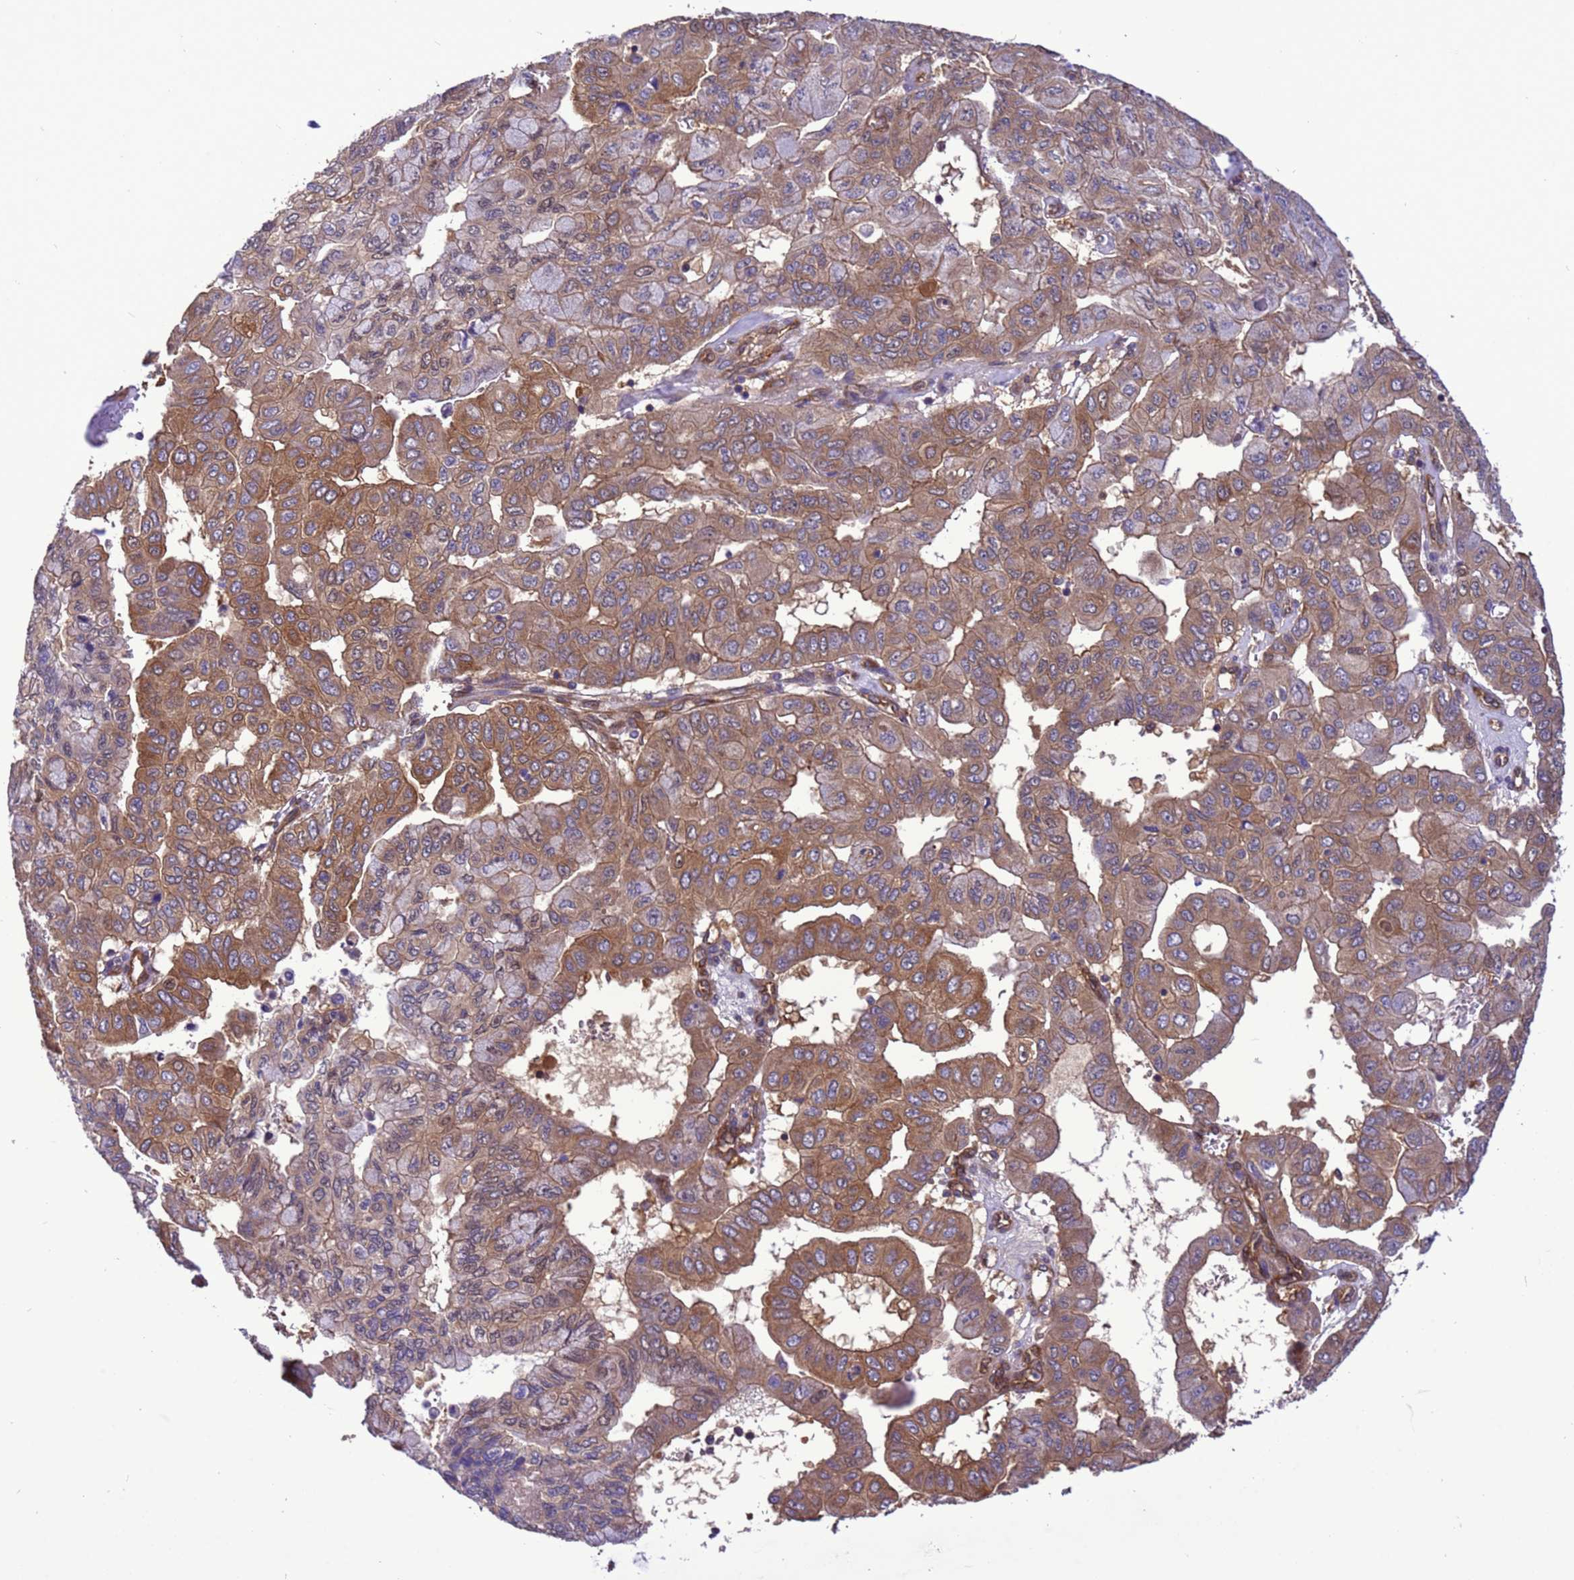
{"staining": {"intensity": "moderate", "quantity": ">75%", "location": "cytoplasmic/membranous,nuclear"}, "tissue": "pancreatic cancer", "cell_type": "Tumor cells", "image_type": "cancer", "snomed": [{"axis": "morphology", "description": "Adenocarcinoma, NOS"}, {"axis": "topography", "description": "Pancreas"}], "caption": "Protein expression analysis of adenocarcinoma (pancreatic) demonstrates moderate cytoplasmic/membranous and nuclear expression in approximately >75% of tumor cells. The protein of interest is shown in brown color, while the nuclei are stained blue.", "gene": "RABEP2", "patient": {"sex": "male", "age": 51}}